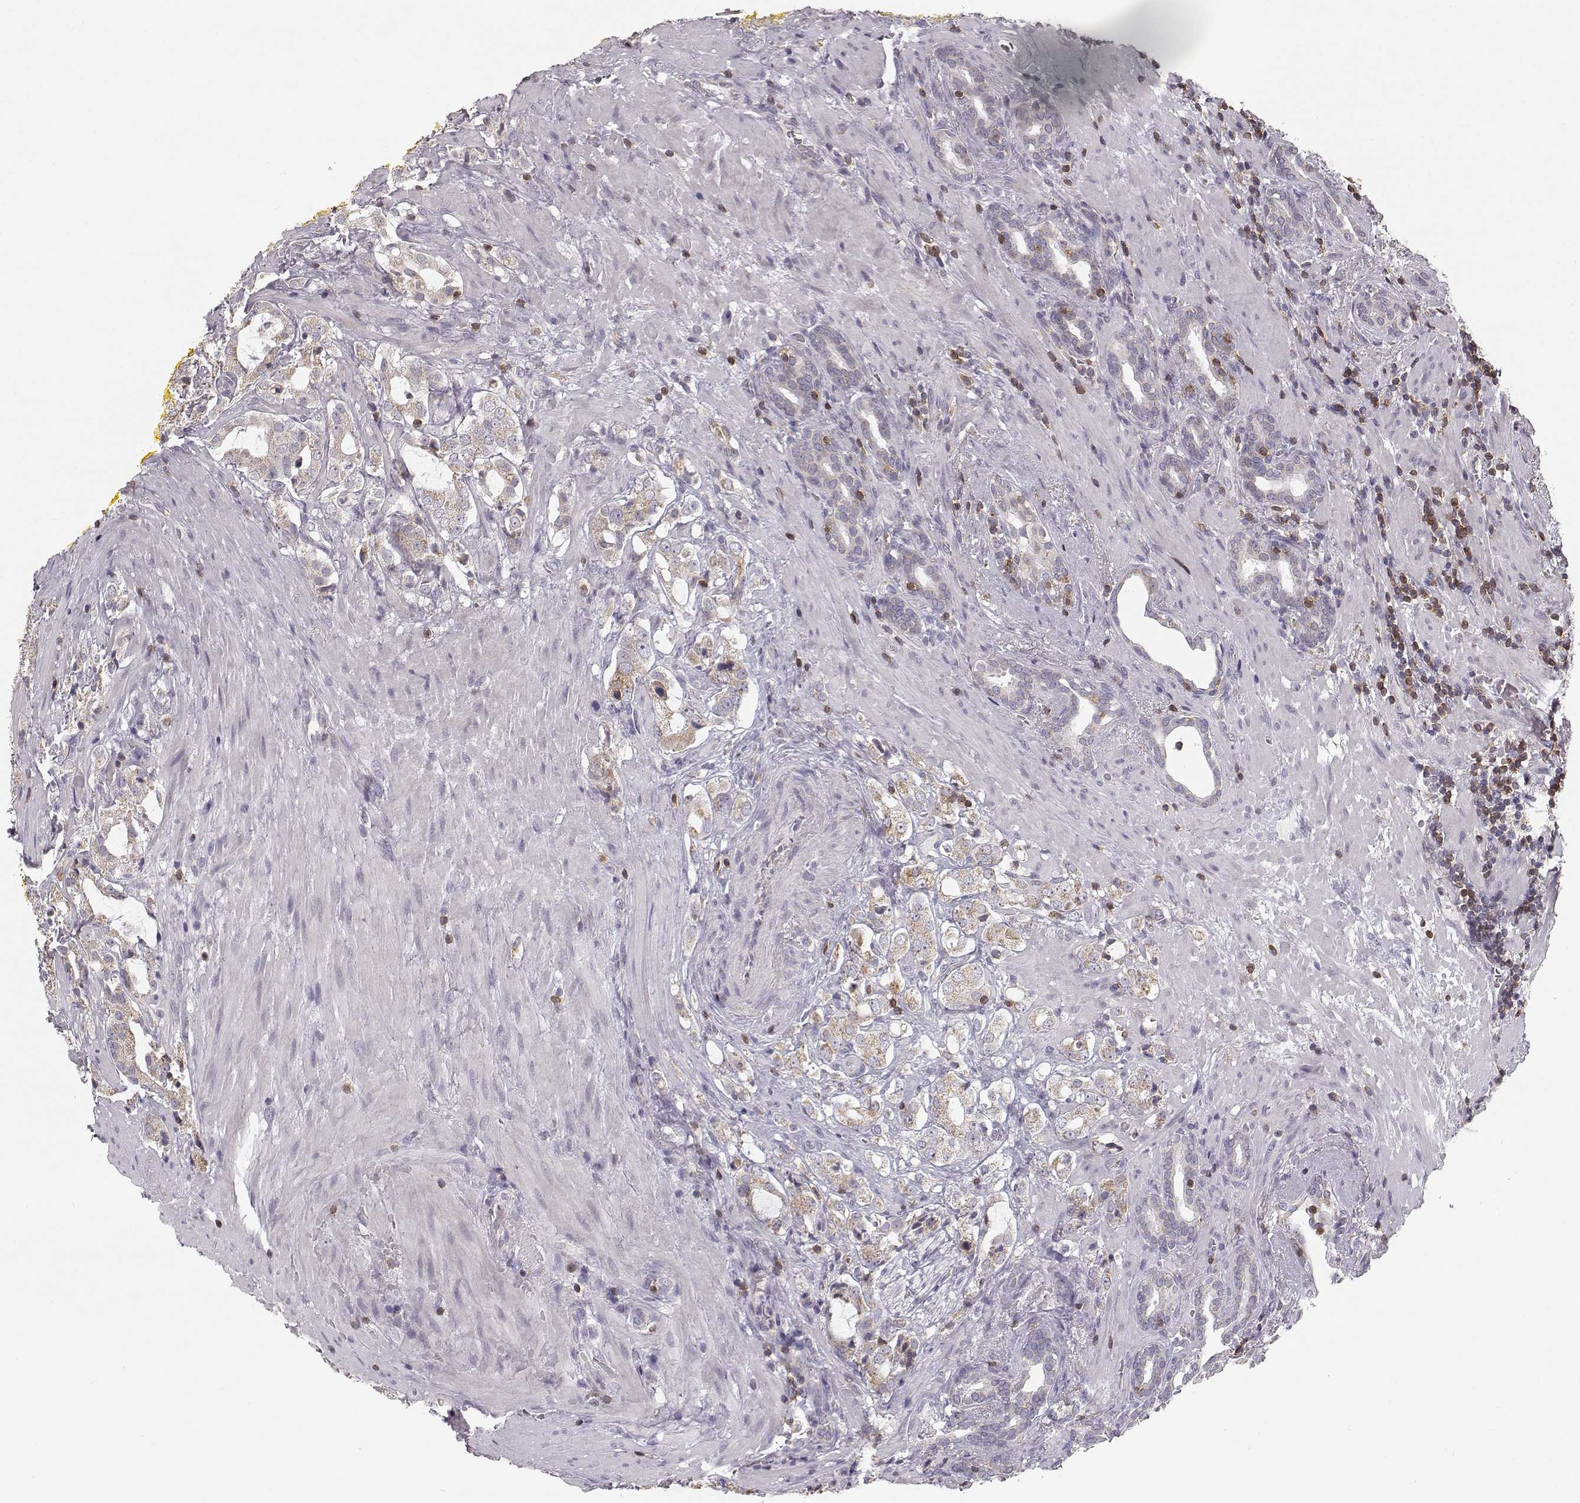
{"staining": {"intensity": "moderate", "quantity": ">75%", "location": "cytoplasmic/membranous"}, "tissue": "prostate cancer", "cell_type": "Tumor cells", "image_type": "cancer", "snomed": [{"axis": "morphology", "description": "Adenocarcinoma, NOS"}, {"axis": "topography", "description": "Prostate"}], "caption": "IHC (DAB (3,3'-diaminobenzidine)) staining of prostate cancer (adenocarcinoma) reveals moderate cytoplasmic/membranous protein staining in about >75% of tumor cells.", "gene": "GRAP2", "patient": {"sex": "male", "age": 66}}